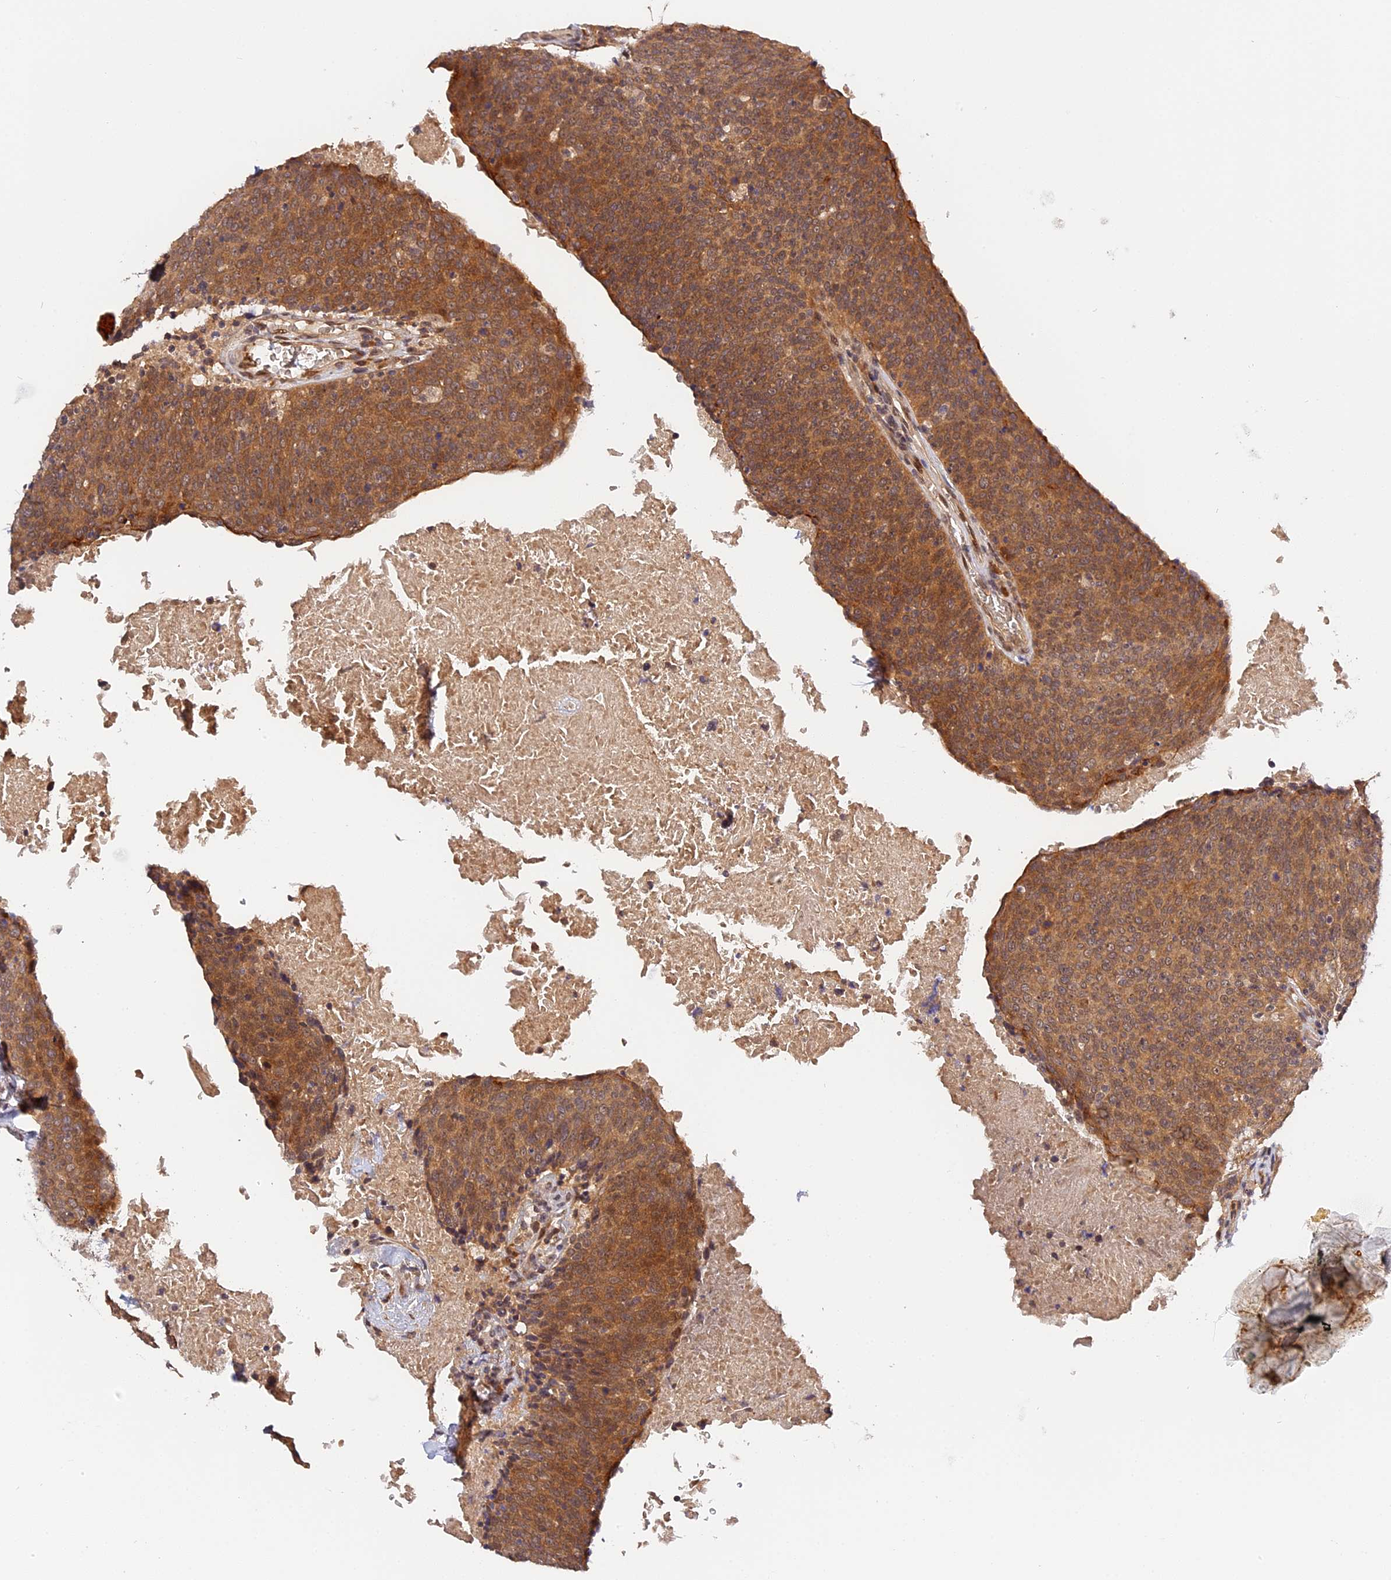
{"staining": {"intensity": "moderate", "quantity": ">75%", "location": "cytoplasmic/membranous"}, "tissue": "head and neck cancer", "cell_type": "Tumor cells", "image_type": "cancer", "snomed": [{"axis": "morphology", "description": "Squamous cell carcinoma, NOS"}, {"axis": "morphology", "description": "Squamous cell carcinoma, metastatic, NOS"}, {"axis": "topography", "description": "Lymph node"}, {"axis": "topography", "description": "Head-Neck"}], "caption": "Immunohistochemistry staining of head and neck metastatic squamous cell carcinoma, which displays medium levels of moderate cytoplasmic/membranous staining in about >75% of tumor cells indicating moderate cytoplasmic/membranous protein staining. The staining was performed using DAB (brown) for protein detection and nuclei were counterstained in hematoxylin (blue).", "gene": "IMPACT", "patient": {"sex": "male", "age": 62}}